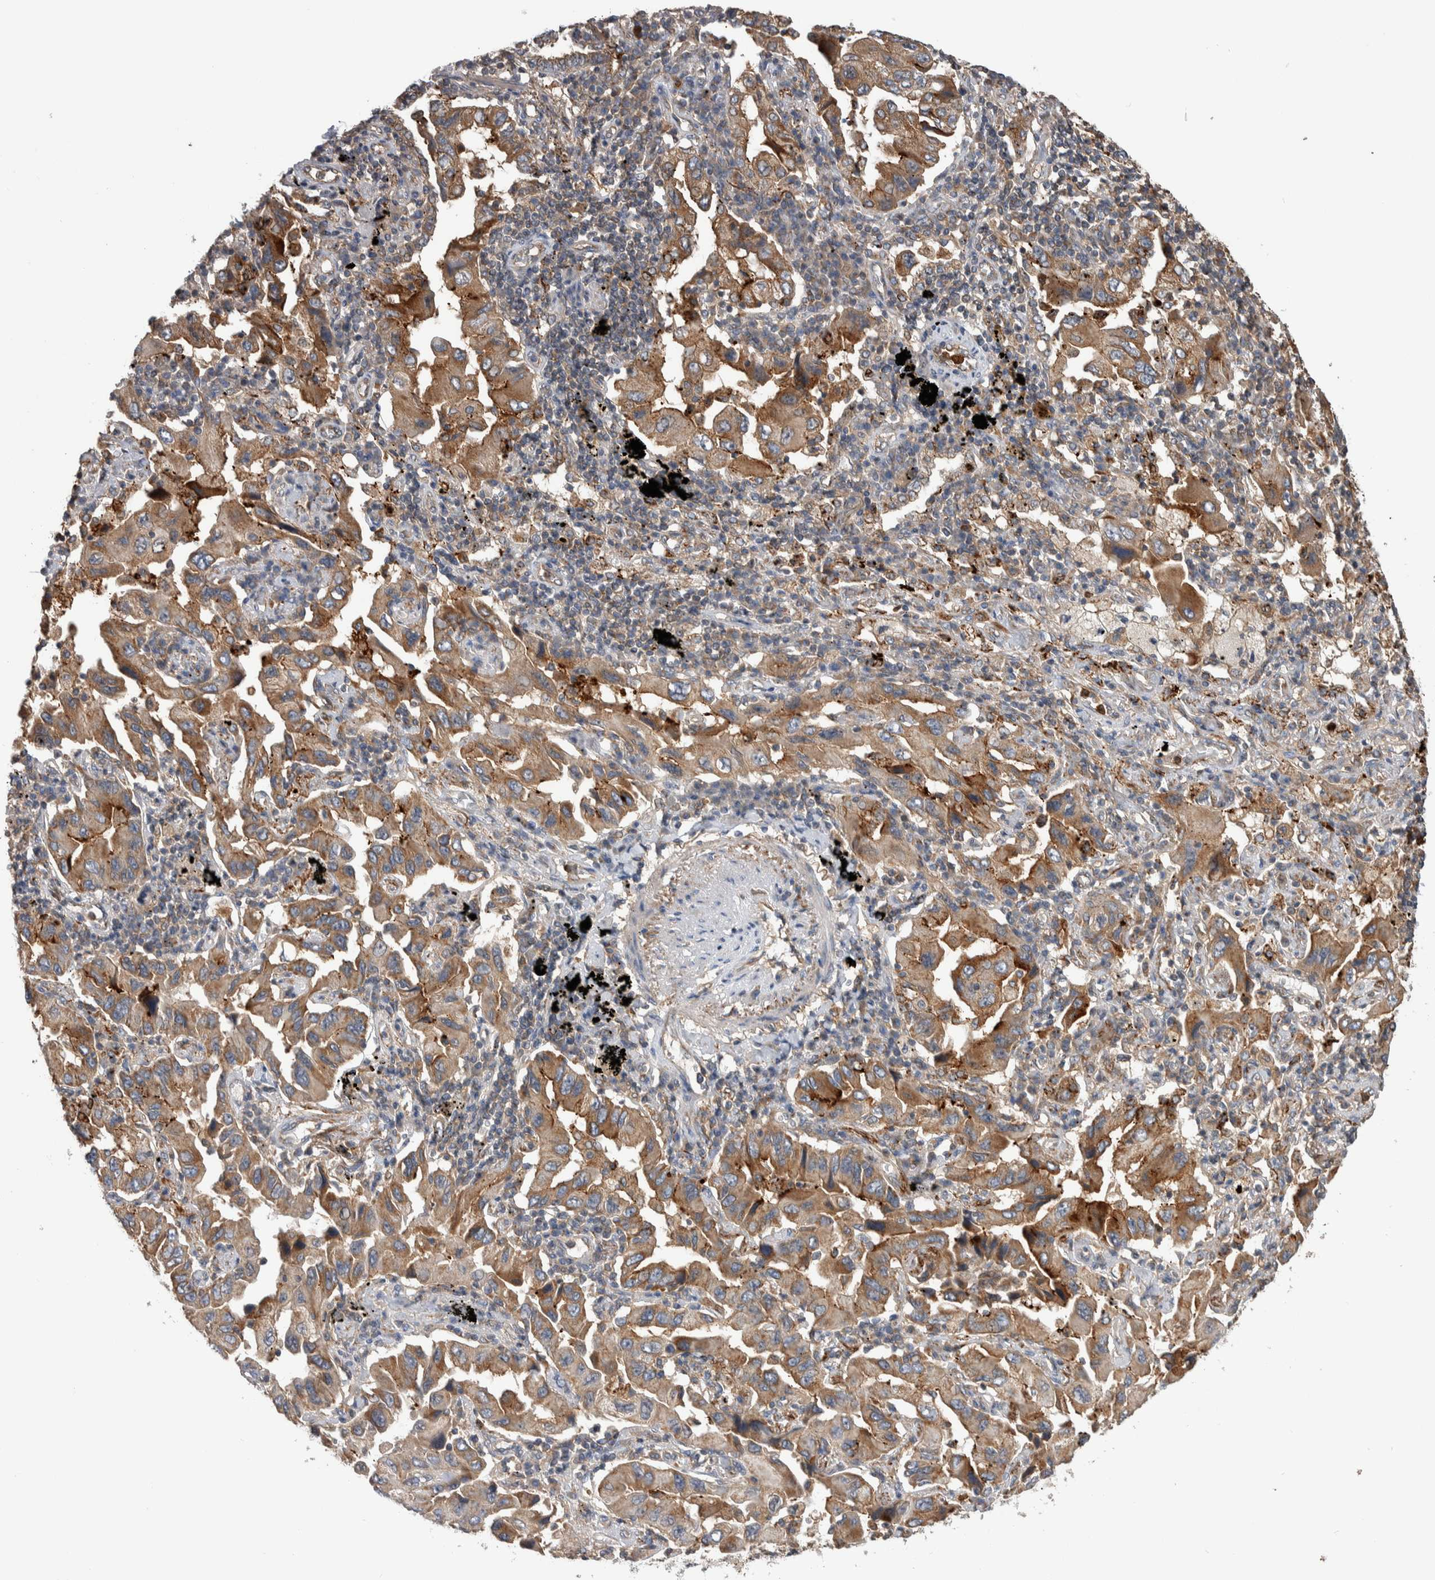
{"staining": {"intensity": "moderate", "quantity": ">75%", "location": "cytoplasmic/membranous"}, "tissue": "lung cancer", "cell_type": "Tumor cells", "image_type": "cancer", "snomed": [{"axis": "morphology", "description": "Adenocarcinoma, NOS"}, {"axis": "topography", "description": "Lung"}], "caption": "Approximately >75% of tumor cells in human adenocarcinoma (lung) show moderate cytoplasmic/membranous protein staining as visualized by brown immunohistochemical staining.", "gene": "SDCBP", "patient": {"sex": "female", "age": 65}}